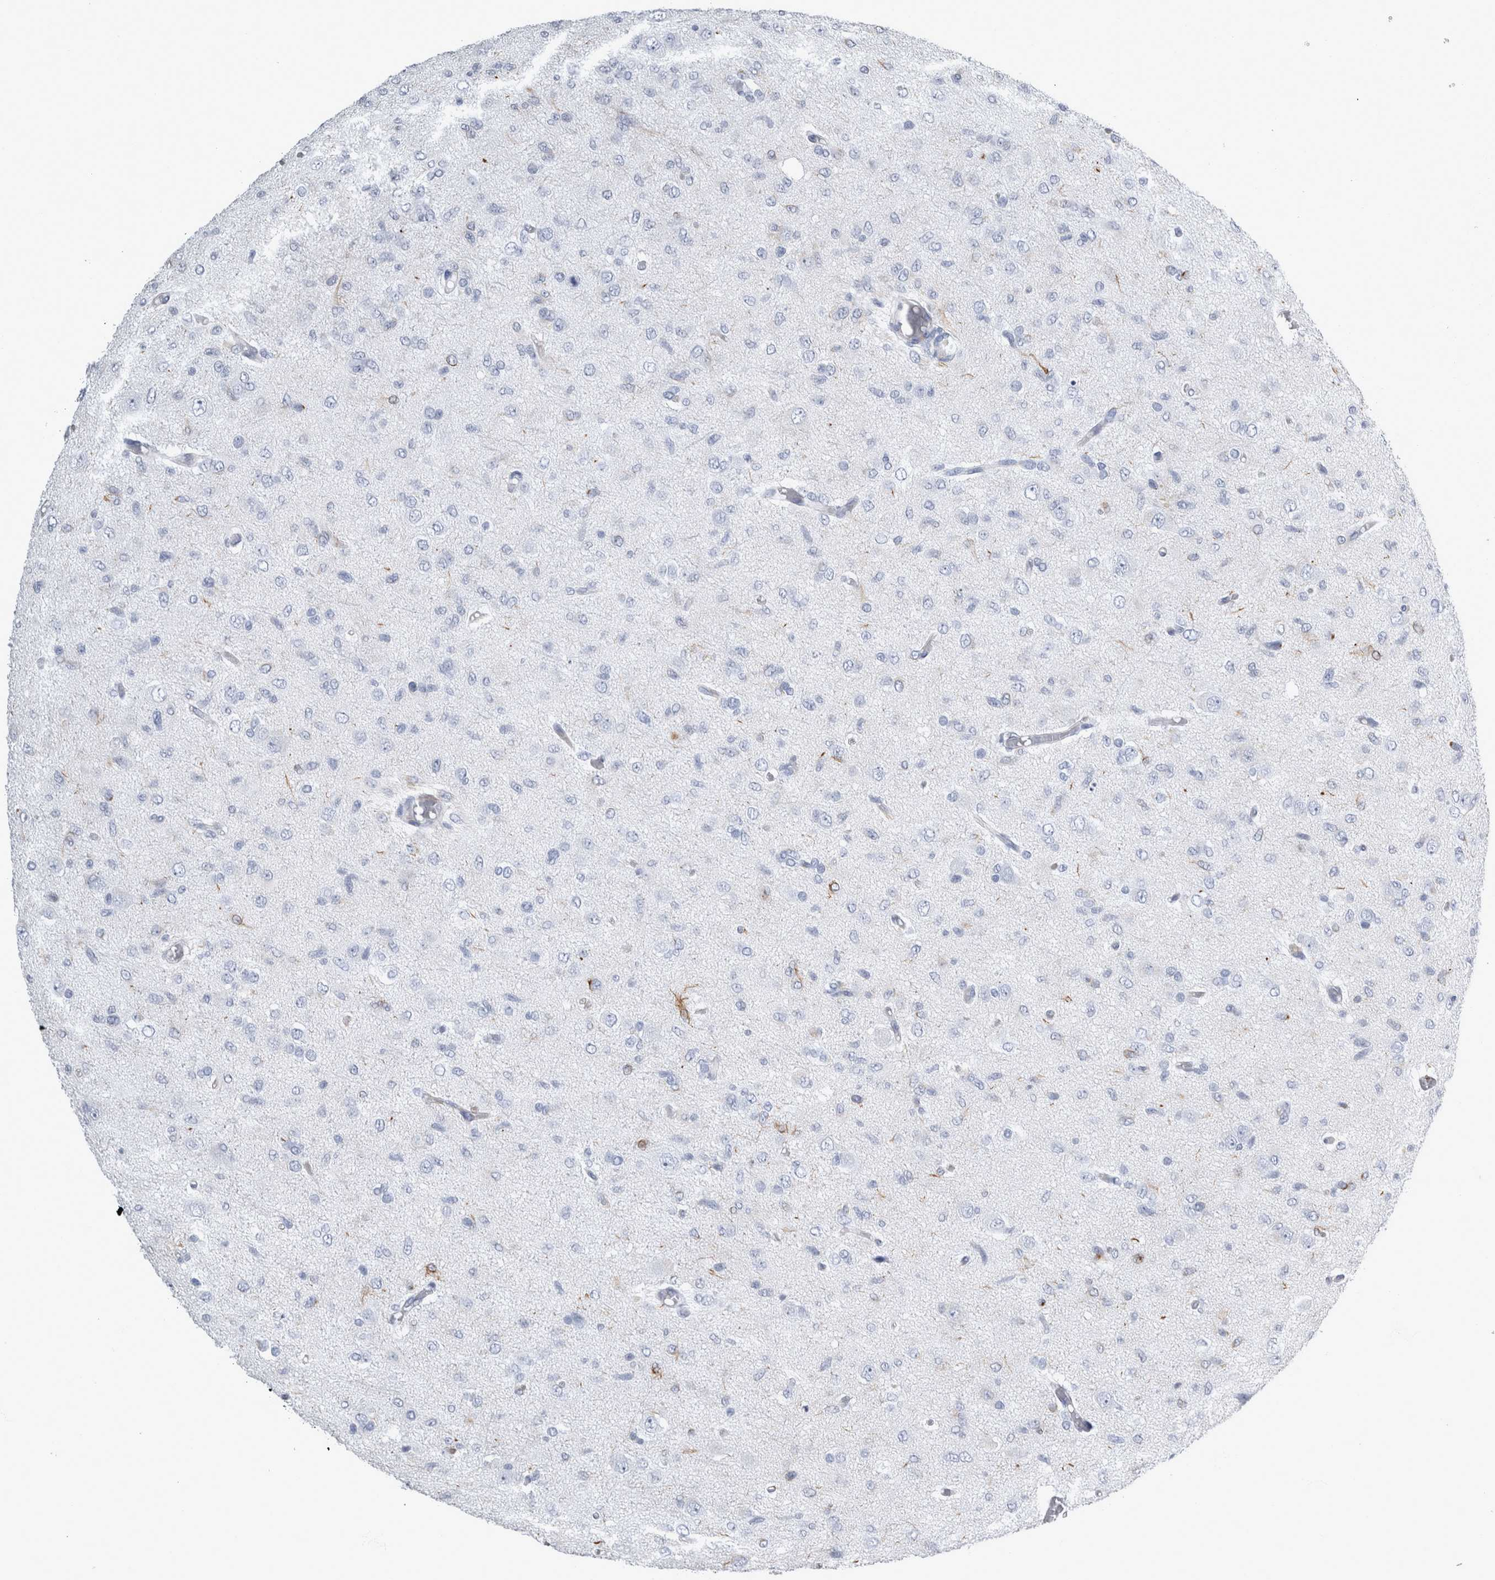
{"staining": {"intensity": "negative", "quantity": "none", "location": "none"}, "tissue": "glioma", "cell_type": "Tumor cells", "image_type": "cancer", "snomed": [{"axis": "morphology", "description": "Glioma, malignant, High grade"}, {"axis": "topography", "description": "Brain"}], "caption": "Immunohistochemical staining of glioma shows no significant expression in tumor cells.", "gene": "VWDE", "patient": {"sex": "female", "age": 59}}